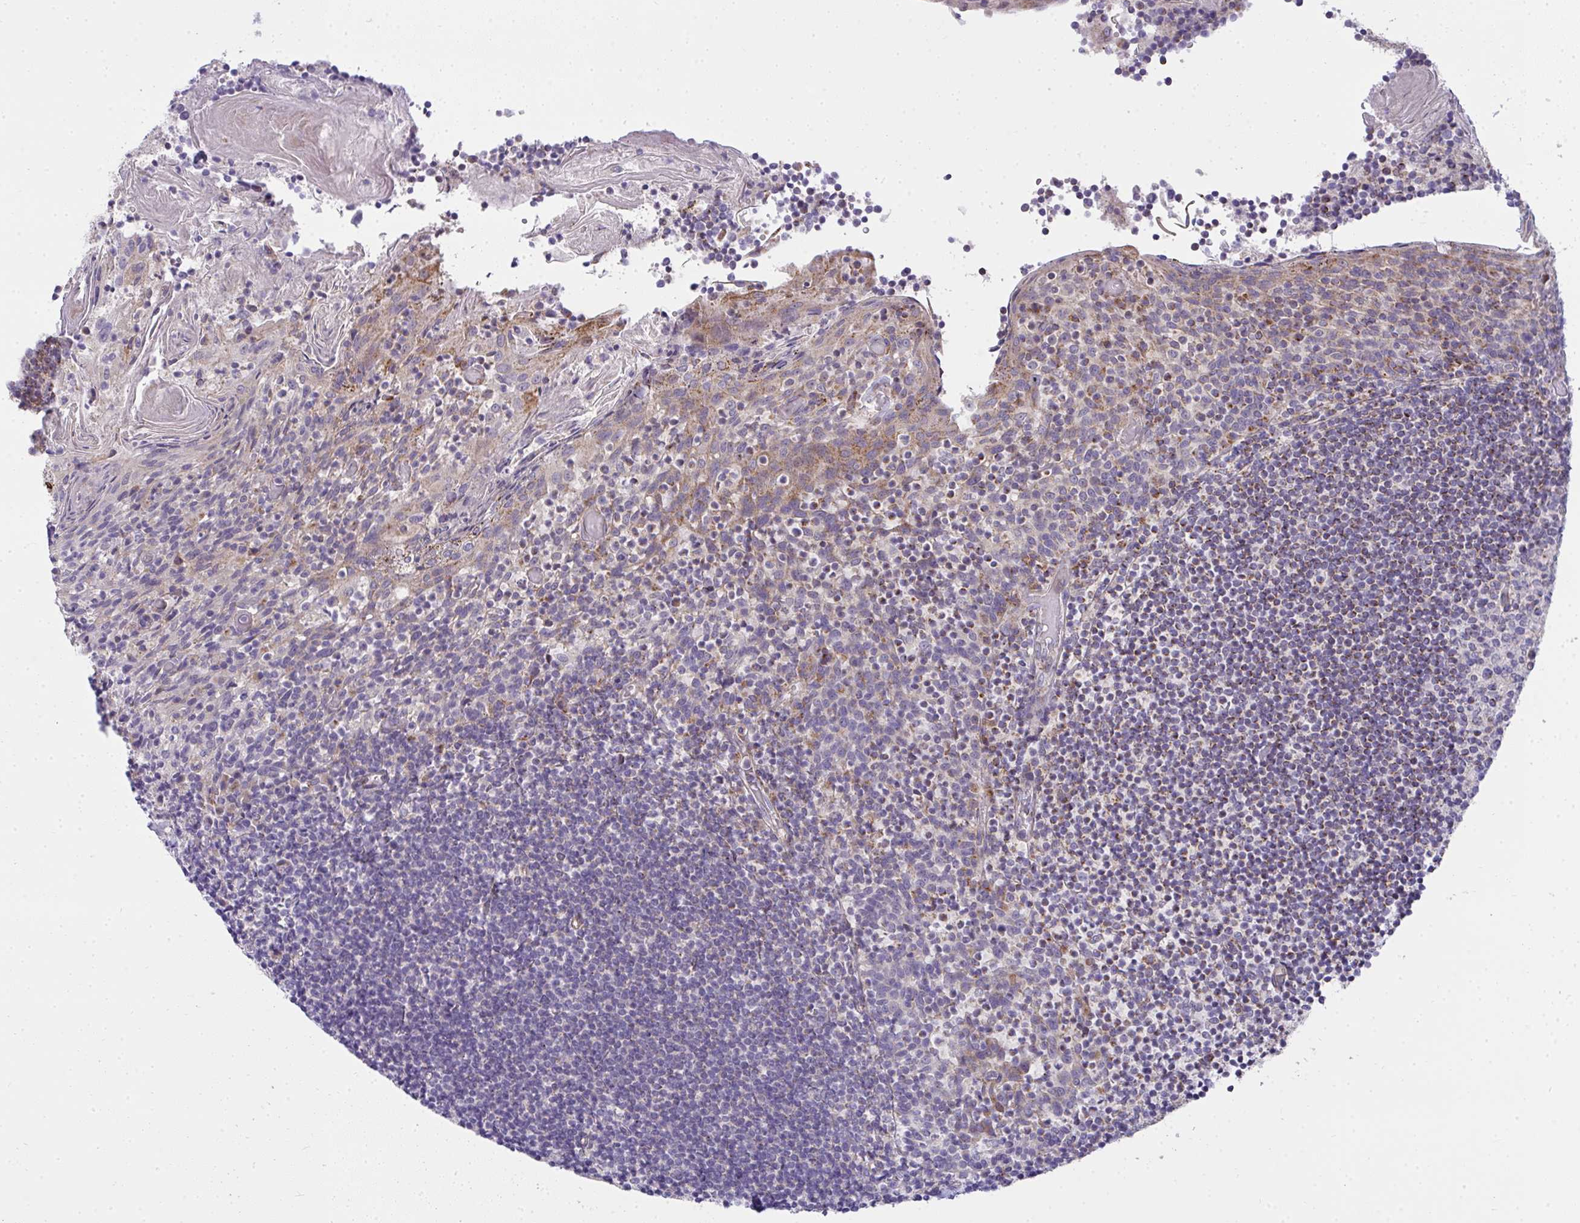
{"staining": {"intensity": "moderate", "quantity": "25%-75%", "location": "cytoplasmic/membranous"}, "tissue": "tonsil", "cell_type": "Non-germinal center cells", "image_type": "normal", "snomed": [{"axis": "morphology", "description": "Normal tissue, NOS"}, {"axis": "topography", "description": "Tonsil"}], "caption": "DAB (3,3'-diaminobenzidine) immunohistochemical staining of unremarkable human tonsil demonstrates moderate cytoplasmic/membranous protein expression in about 25%-75% of non-germinal center cells.", "gene": "SRRM4", "patient": {"sex": "female", "age": 10}}